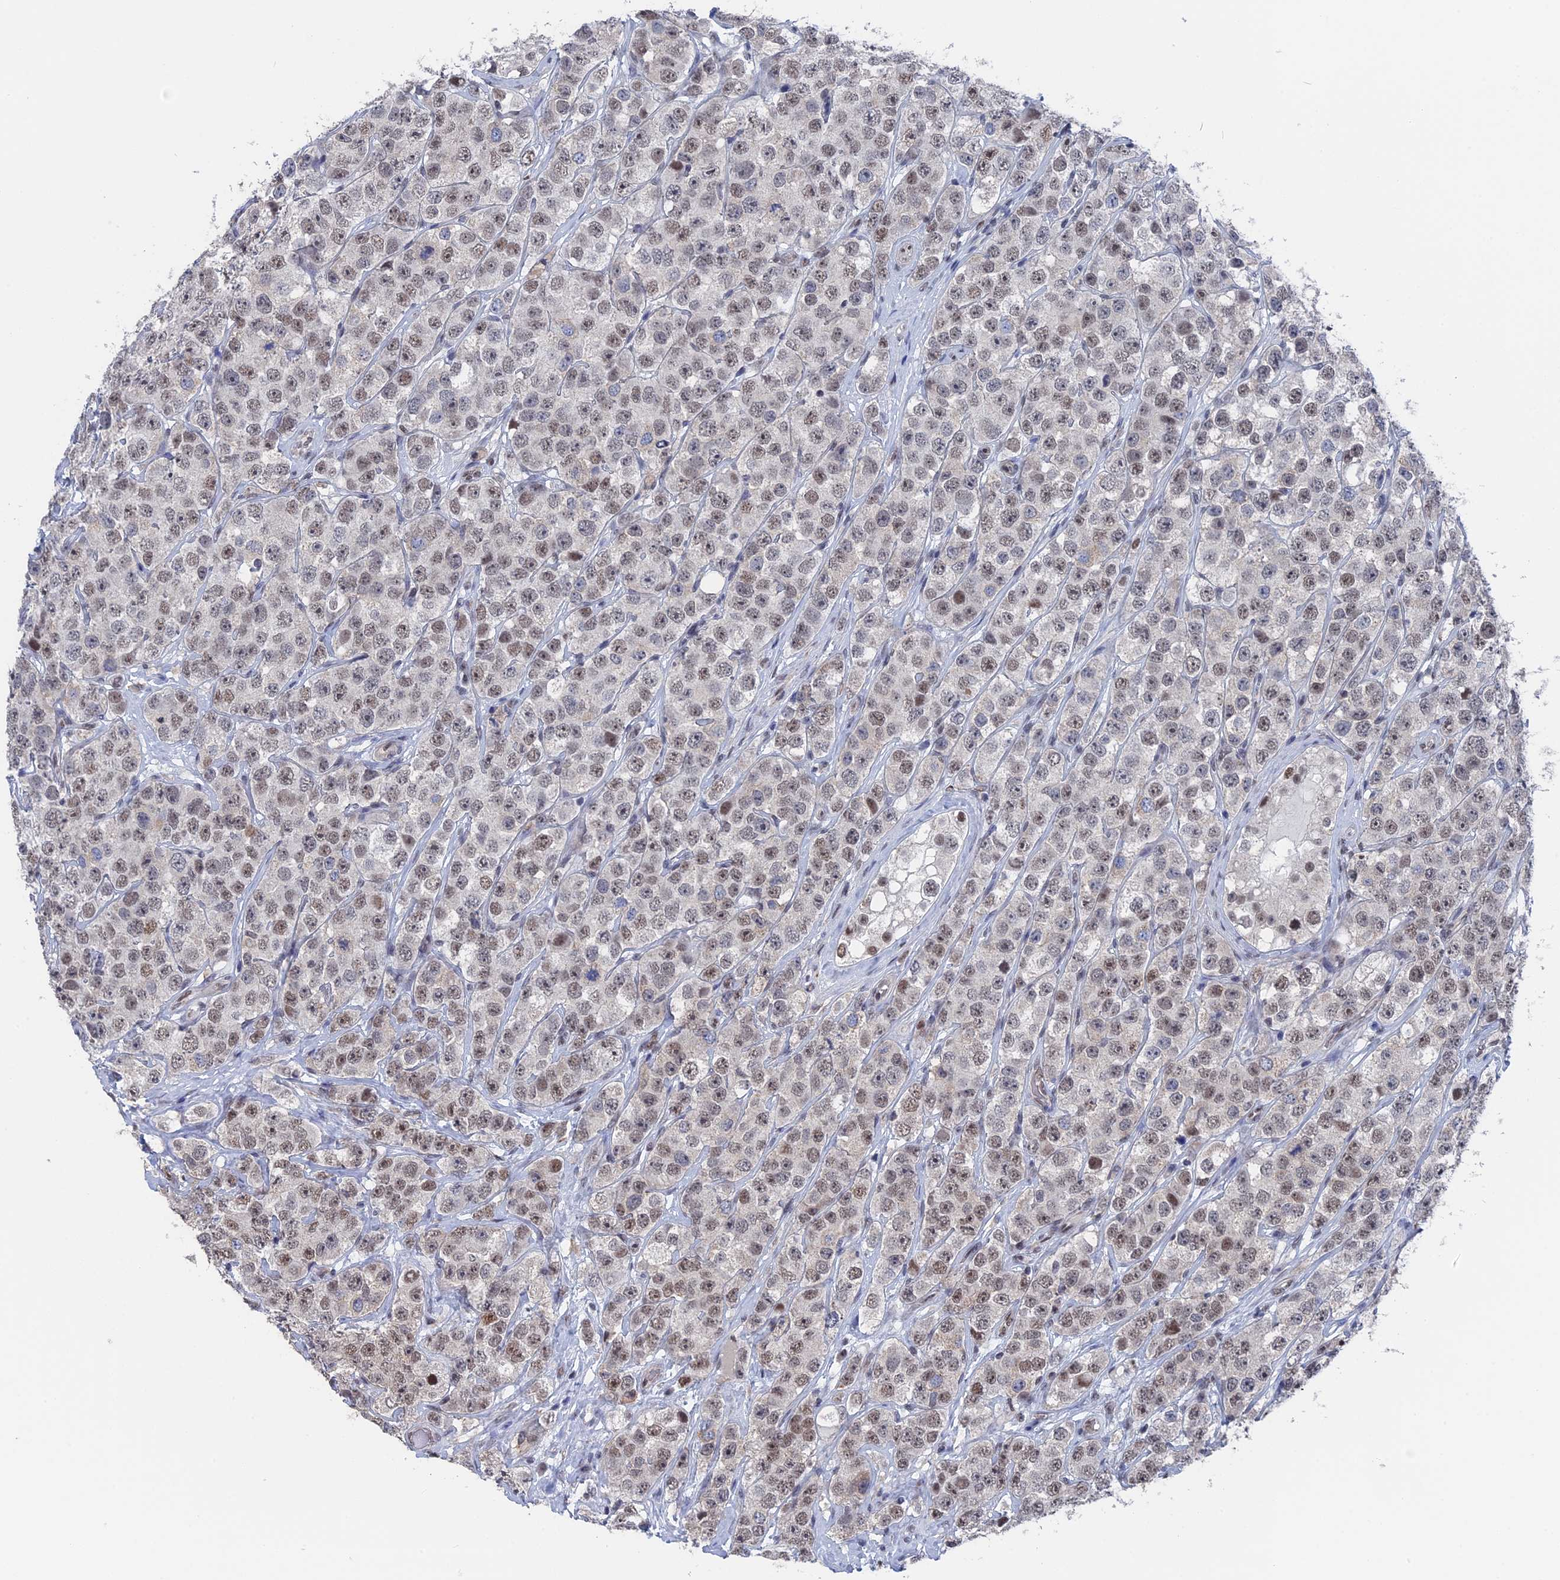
{"staining": {"intensity": "weak", "quantity": ">75%", "location": "nuclear"}, "tissue": "testis cancer", "cell_type": "Tumor cells", "image_type": "cancer", "snomed": [{"axis": "morphology", "description": "Seminoma, NOS"}, {"axis": "topography", "description": "Testis"}], "caption": "Tumor cells reveal low levels of weak nuclear staining in approximately >75% of cells in human testis cancer. (brown staining indicates protein expression, while blue staining denotes nuclei).", "gene": "TSSC4", "patient": {"sex": "male", "age": 28}}